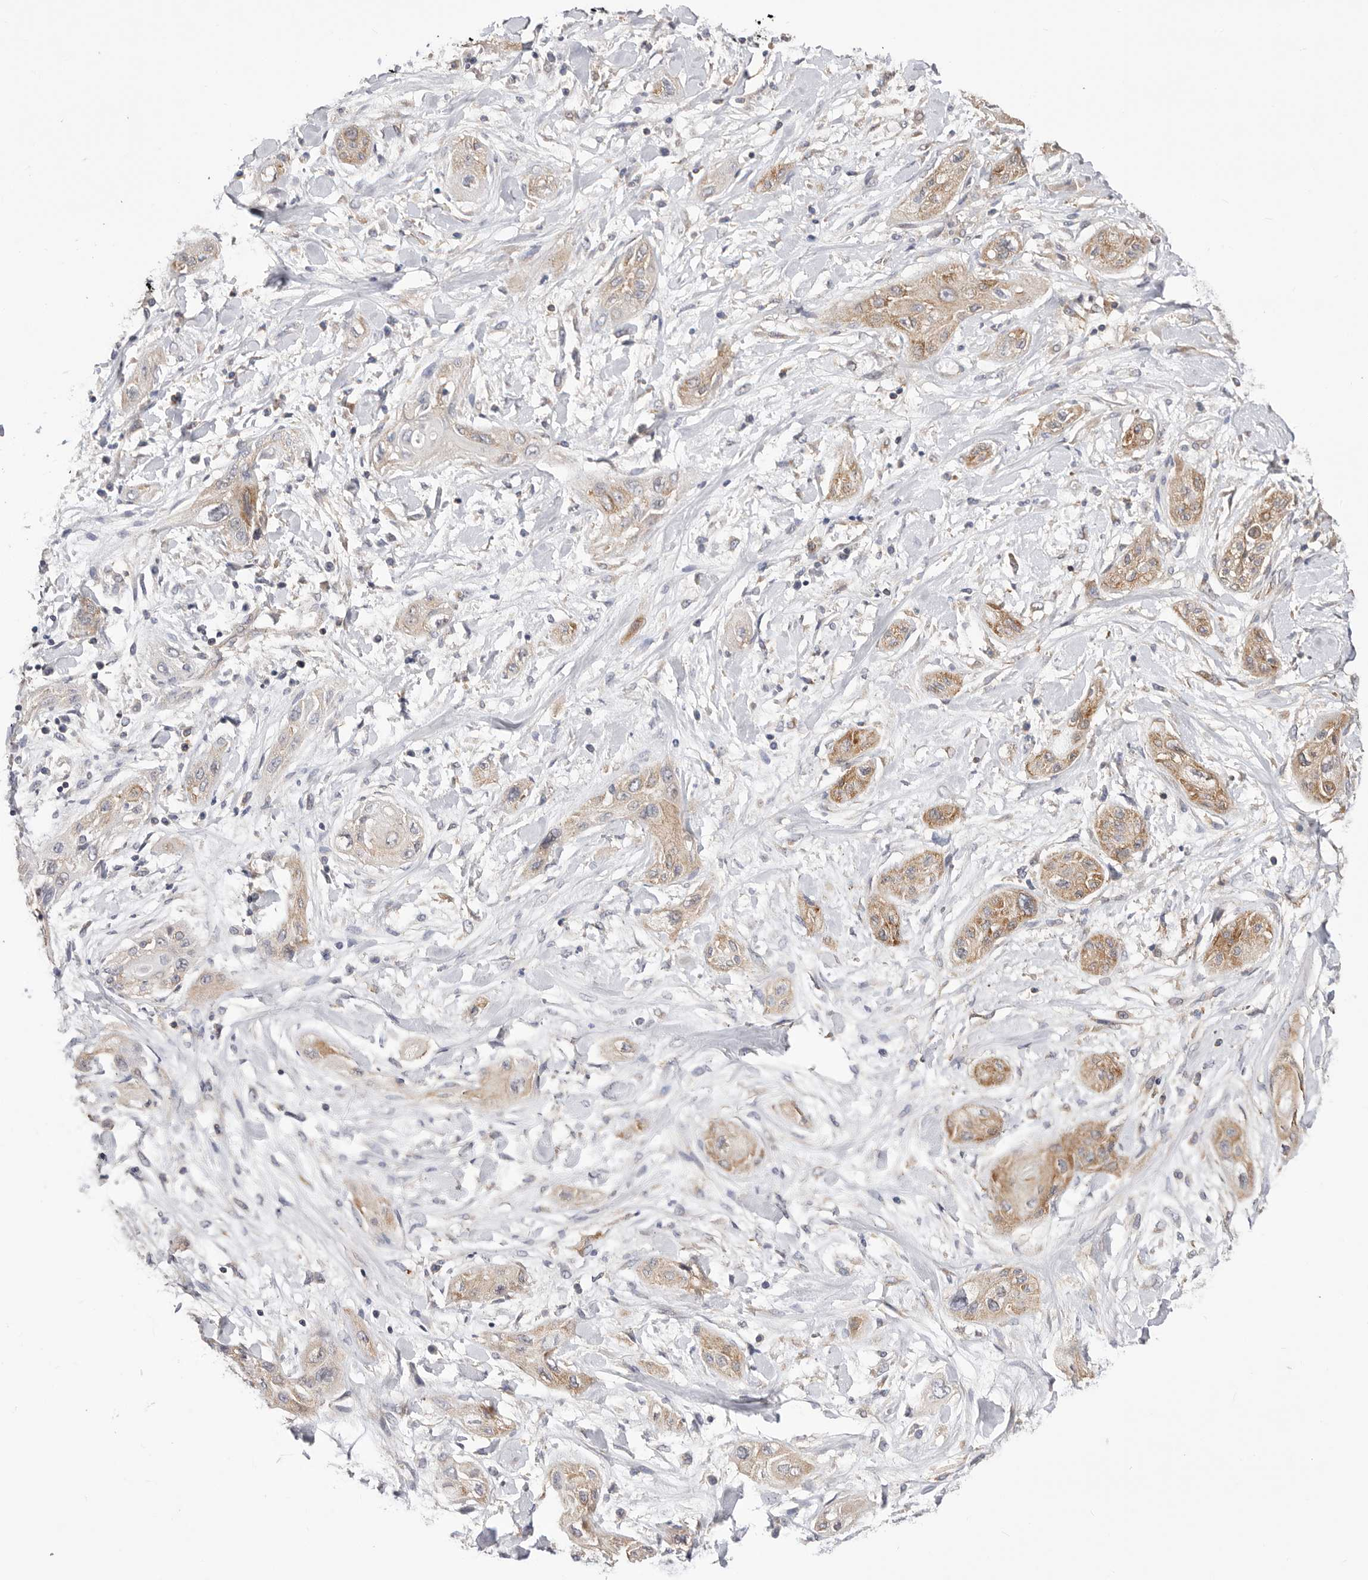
{"staining": {"intensity": "moderate", "quantity": ">75%", "location": "cytoplasmic/membranous"}, "tissue": "lung cancer", "cell_type": "Tumor cells", "image_type": "cancer", "snomed": [{"axis": "morphology", "description": "Squamous cell carcinoma, NOS"}, {"axis": "topography", "description": "Lung"}], "caption": "Immunohistochemistry (DAB) staining of squamous cell carcinoma (lung) reveals moderate cytoplasmic/membranous protein expression in about >75% of tumor cells.", "gene": "SERBP1", "patient": {"sex": "female", "age": 47}}